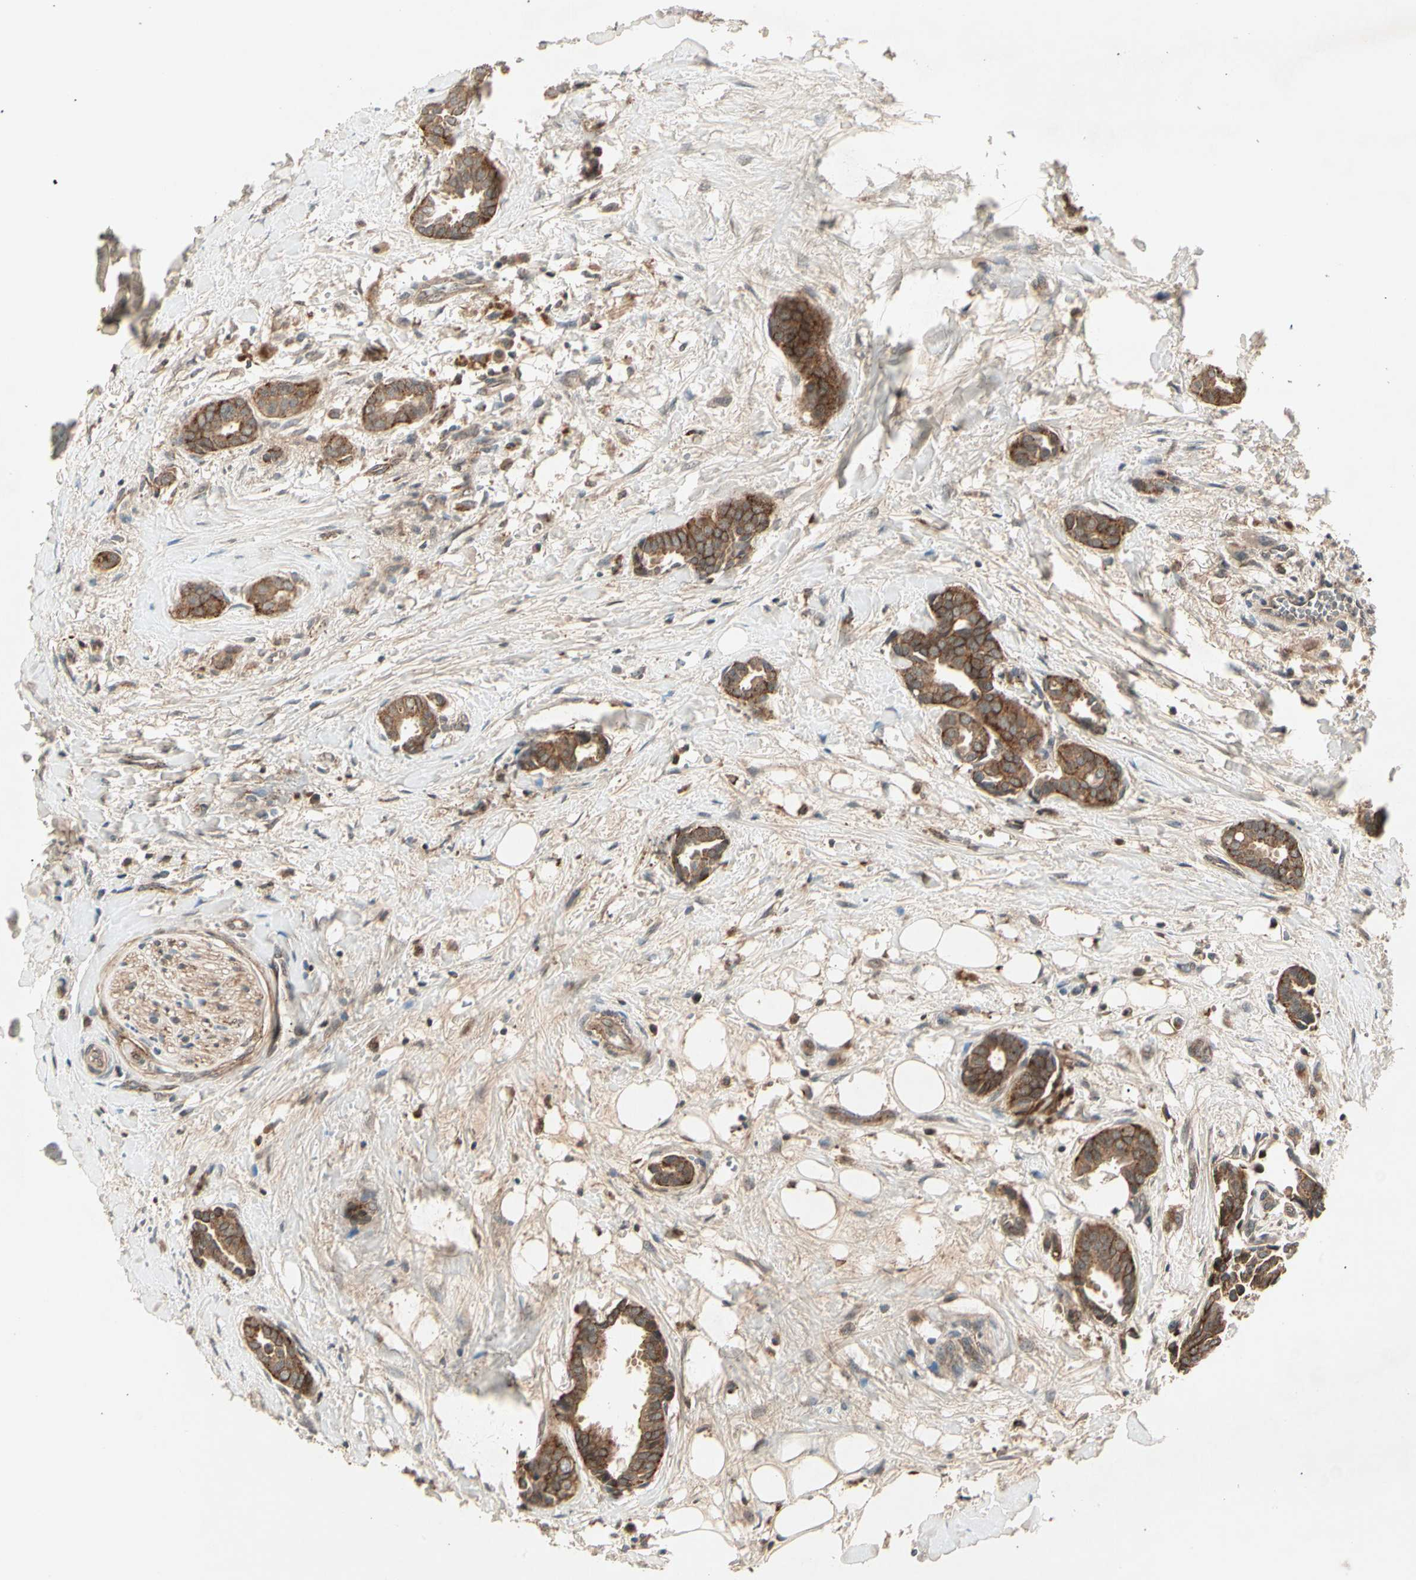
{"staining": {"intensity": "strong", "quantity": ">75%", "location": "cytoplasmic/membranous"}, "tissue": "head and neck cancer", "cell_type": "Tumor cells", "image_type": "cancer", "snomed": [{"axis": "morphology", "description": "Adenocarcinoma, NOS"}, {"axis": "topography", "description": "Salivary gland"}, {"axis": "topography", "description": "Head-Neck"}], "caption": "An image of head and neck cancer stained for a protein shows strong cytoplasmic/membranous brown staining in tumor cells. (IHC, brightfield microscopy, high magnification).", "gene": "FLOT1", "patient": {"sex": "female", "age": 59}}